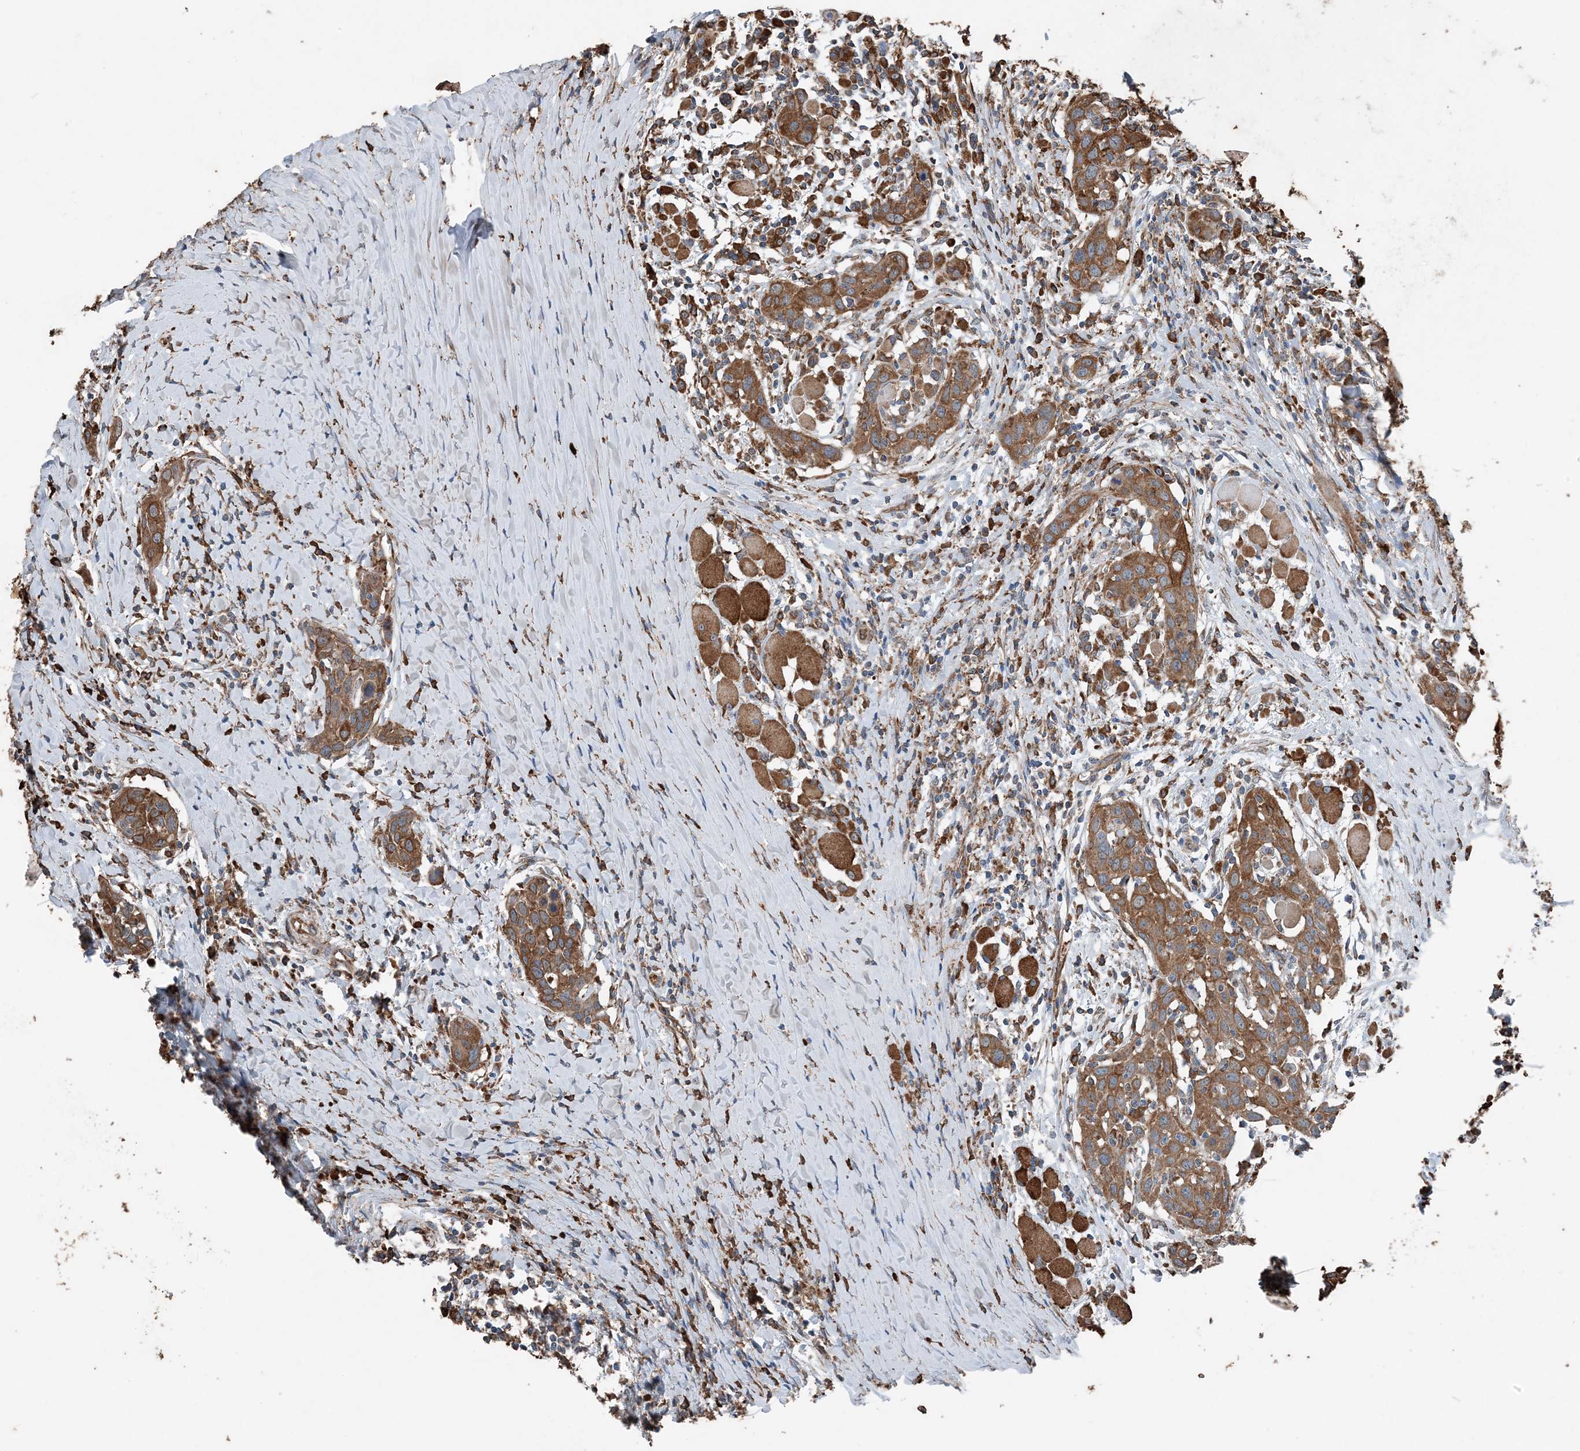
{"staining": {"intensity": "strong", "quantity": ">75%", "location": "cytoplasmic/membranous"}, "tissue": "head and neck cancer", "cell_type": "Tumor cells", "image_type": "cancer", "snomed": [{"axis": "morphology", "description": "Squamous cell carcinoma, NOS"}, {"axis": "topography", "description": "Oral tissue"}, {"axis": "topography", "description": "Head-Neck"}], "caption": "Immunohistochemistry staining of head and neck cancer (squamous cell carcinoma), which reveals high levels of strong cytoplasmic/membranous positivity in approximately >75% of tumor cells indicating strong cytoplasmic/membranous protein positivity. The staining was performed using DAB (brown) for protein detection and nuclei were counterstained in hematoxylin (blue).", "gene": "PDIA6", "patient": {"sex": "female", "age": 50}}